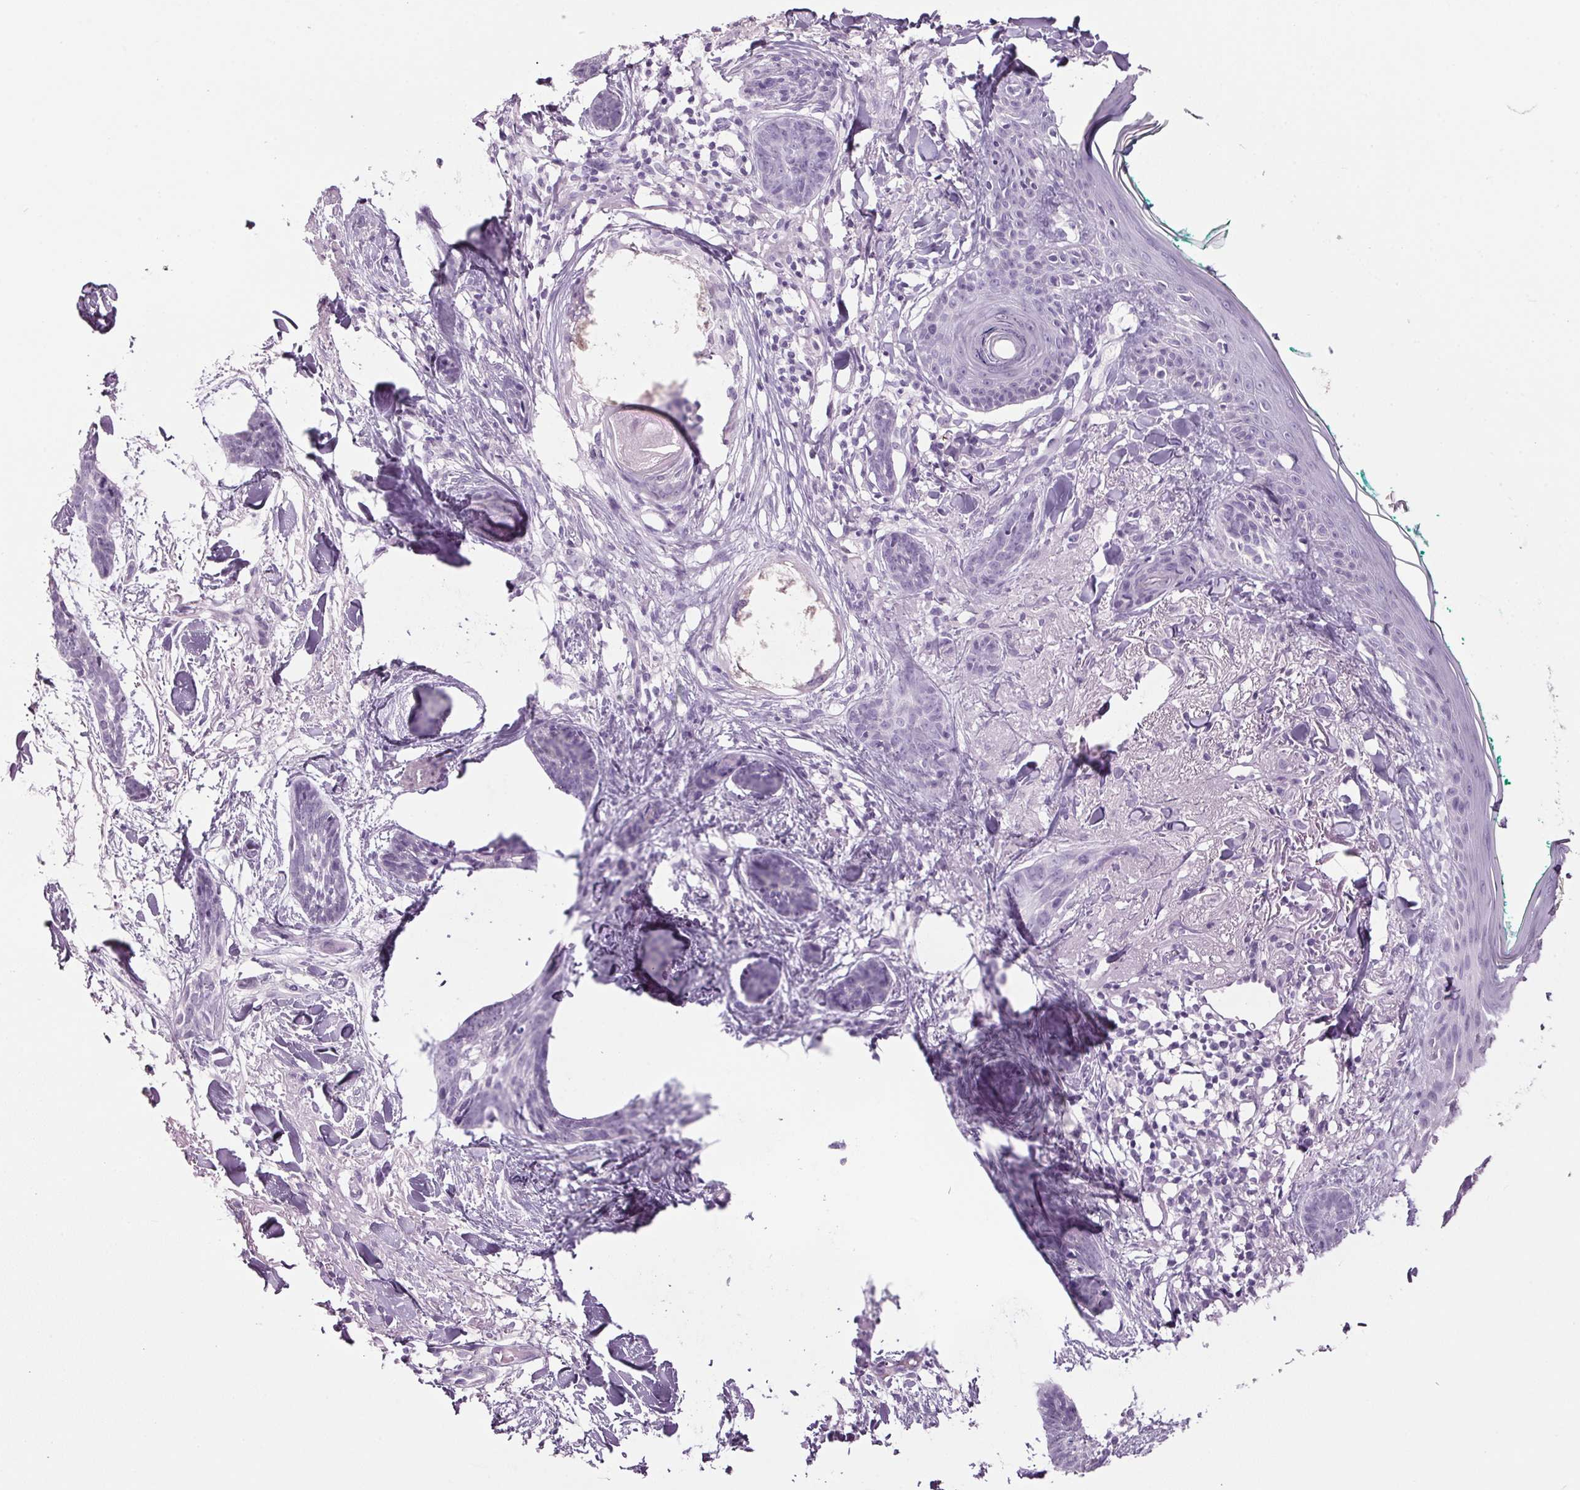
{"staining": {"intensity": "negative", "quantity": "none", "location": "none"}, "tissue": "skin cancer", "cell_type": "Tumor cells", "image_type": "cancer", "snomed": [{"axis": "morphology", "description": "Basal cell carcinoma"}, {"axis": "topography", "description": "Skin"}], "caption": "High magnification brightfield microscopy of skin basal cell carcinoma stained with DAB (brown) and counterstained with hematoxylin (blue): tumor cells show no significant positivity.", "gene": "PPP1R1A", "patient": {"sex": "female", "age": 78}}